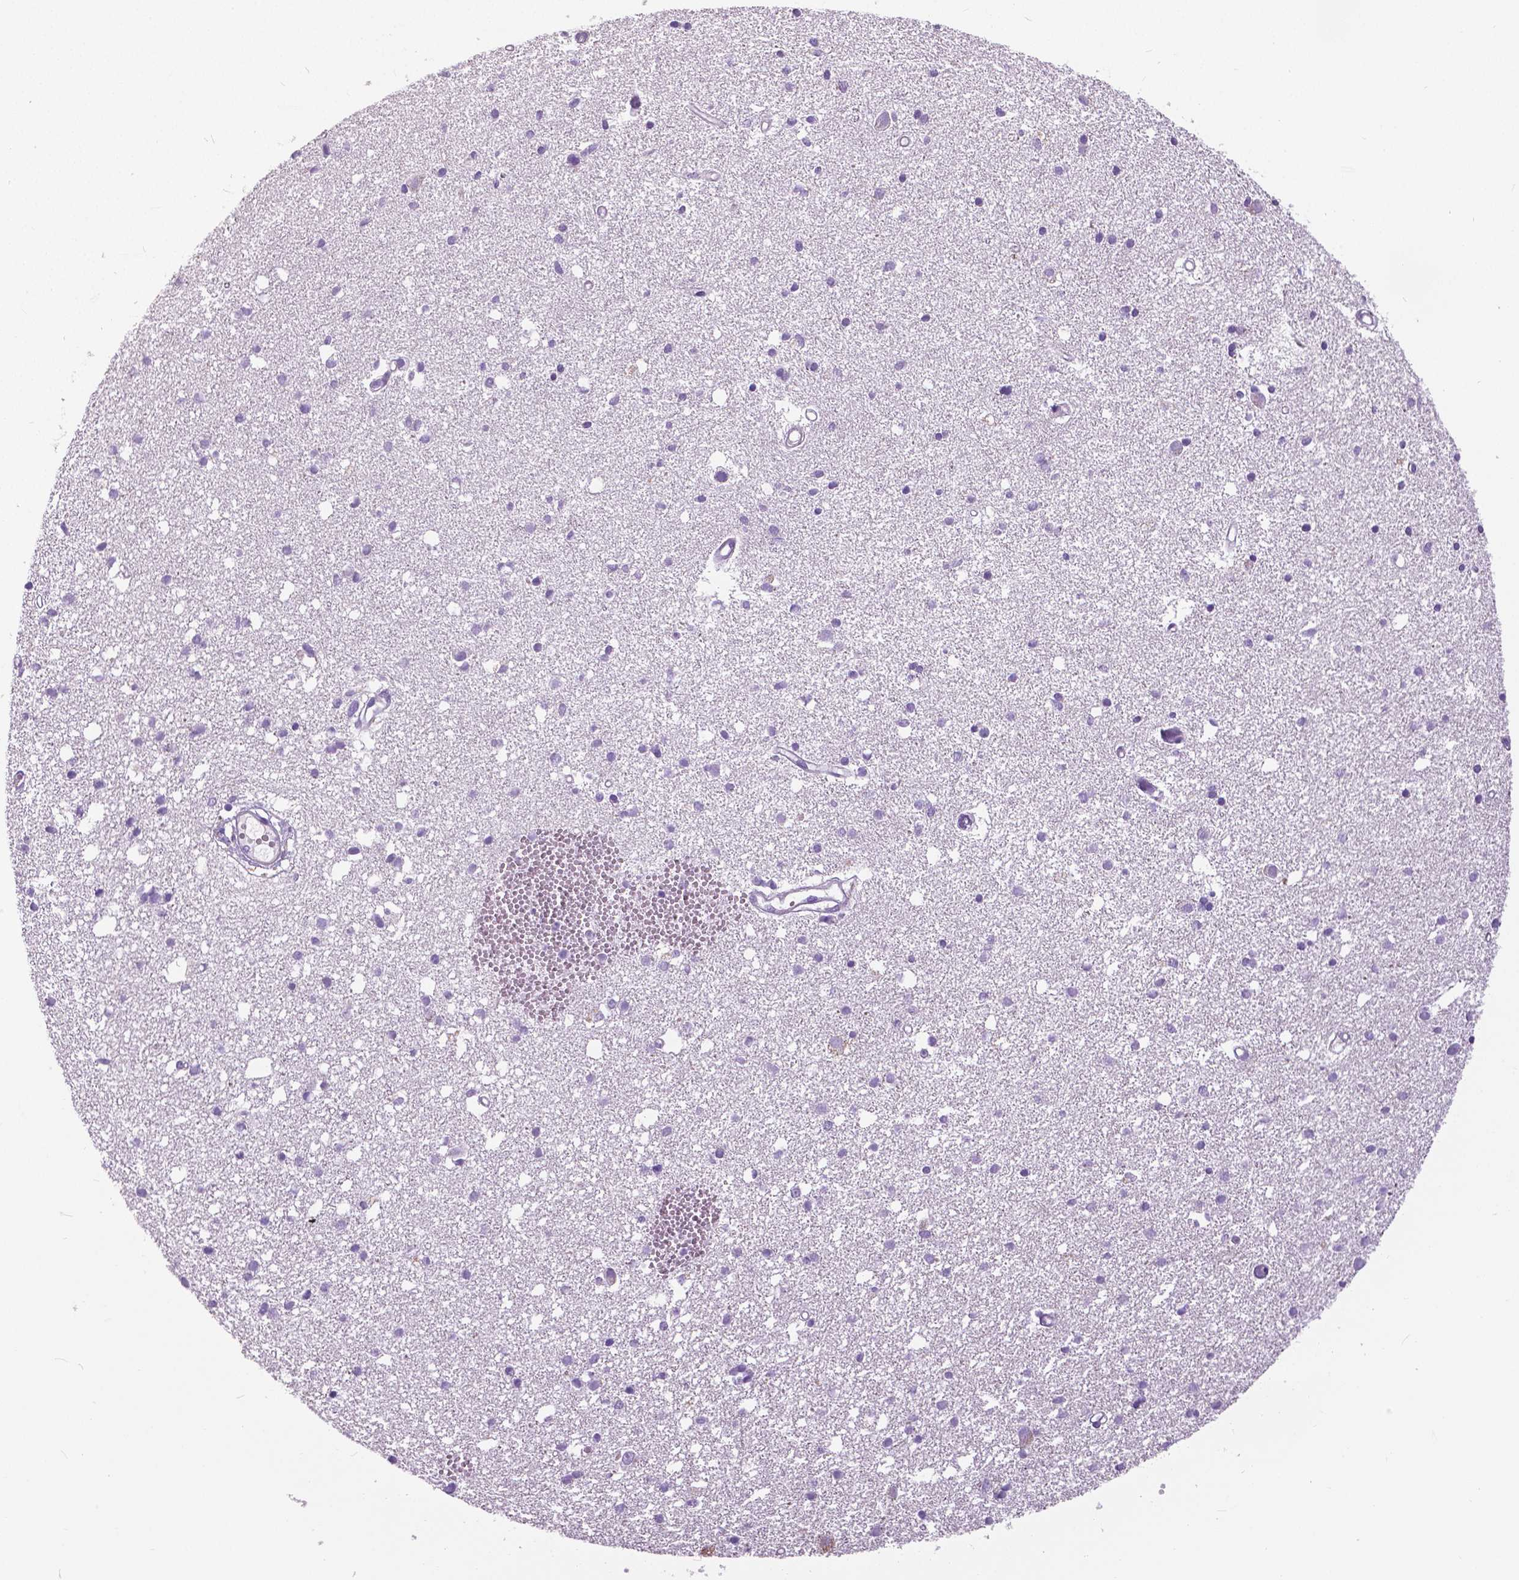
{"staining": {"intensity": "negative", "quantity": "none", "location": "none"}, "tissue": "cerebral cortex", "cell_type": "Endothelial cells", "image_type": "normal", "snomed": [{"axis": "morphology", "description": "Normal tissue, NOS"}, {"axis": "morphology", "description": "Glioma, malignant, High grade"}, {"axis": "topography", "description": "Cerebral cortex"}], "caption": "Endothelial cells are negative for protein expression in normal human cerebral cortex. Nuclei are stained in blue.", "gene": "ANXA13", "patient": {"sex": "male", "age": 71}}